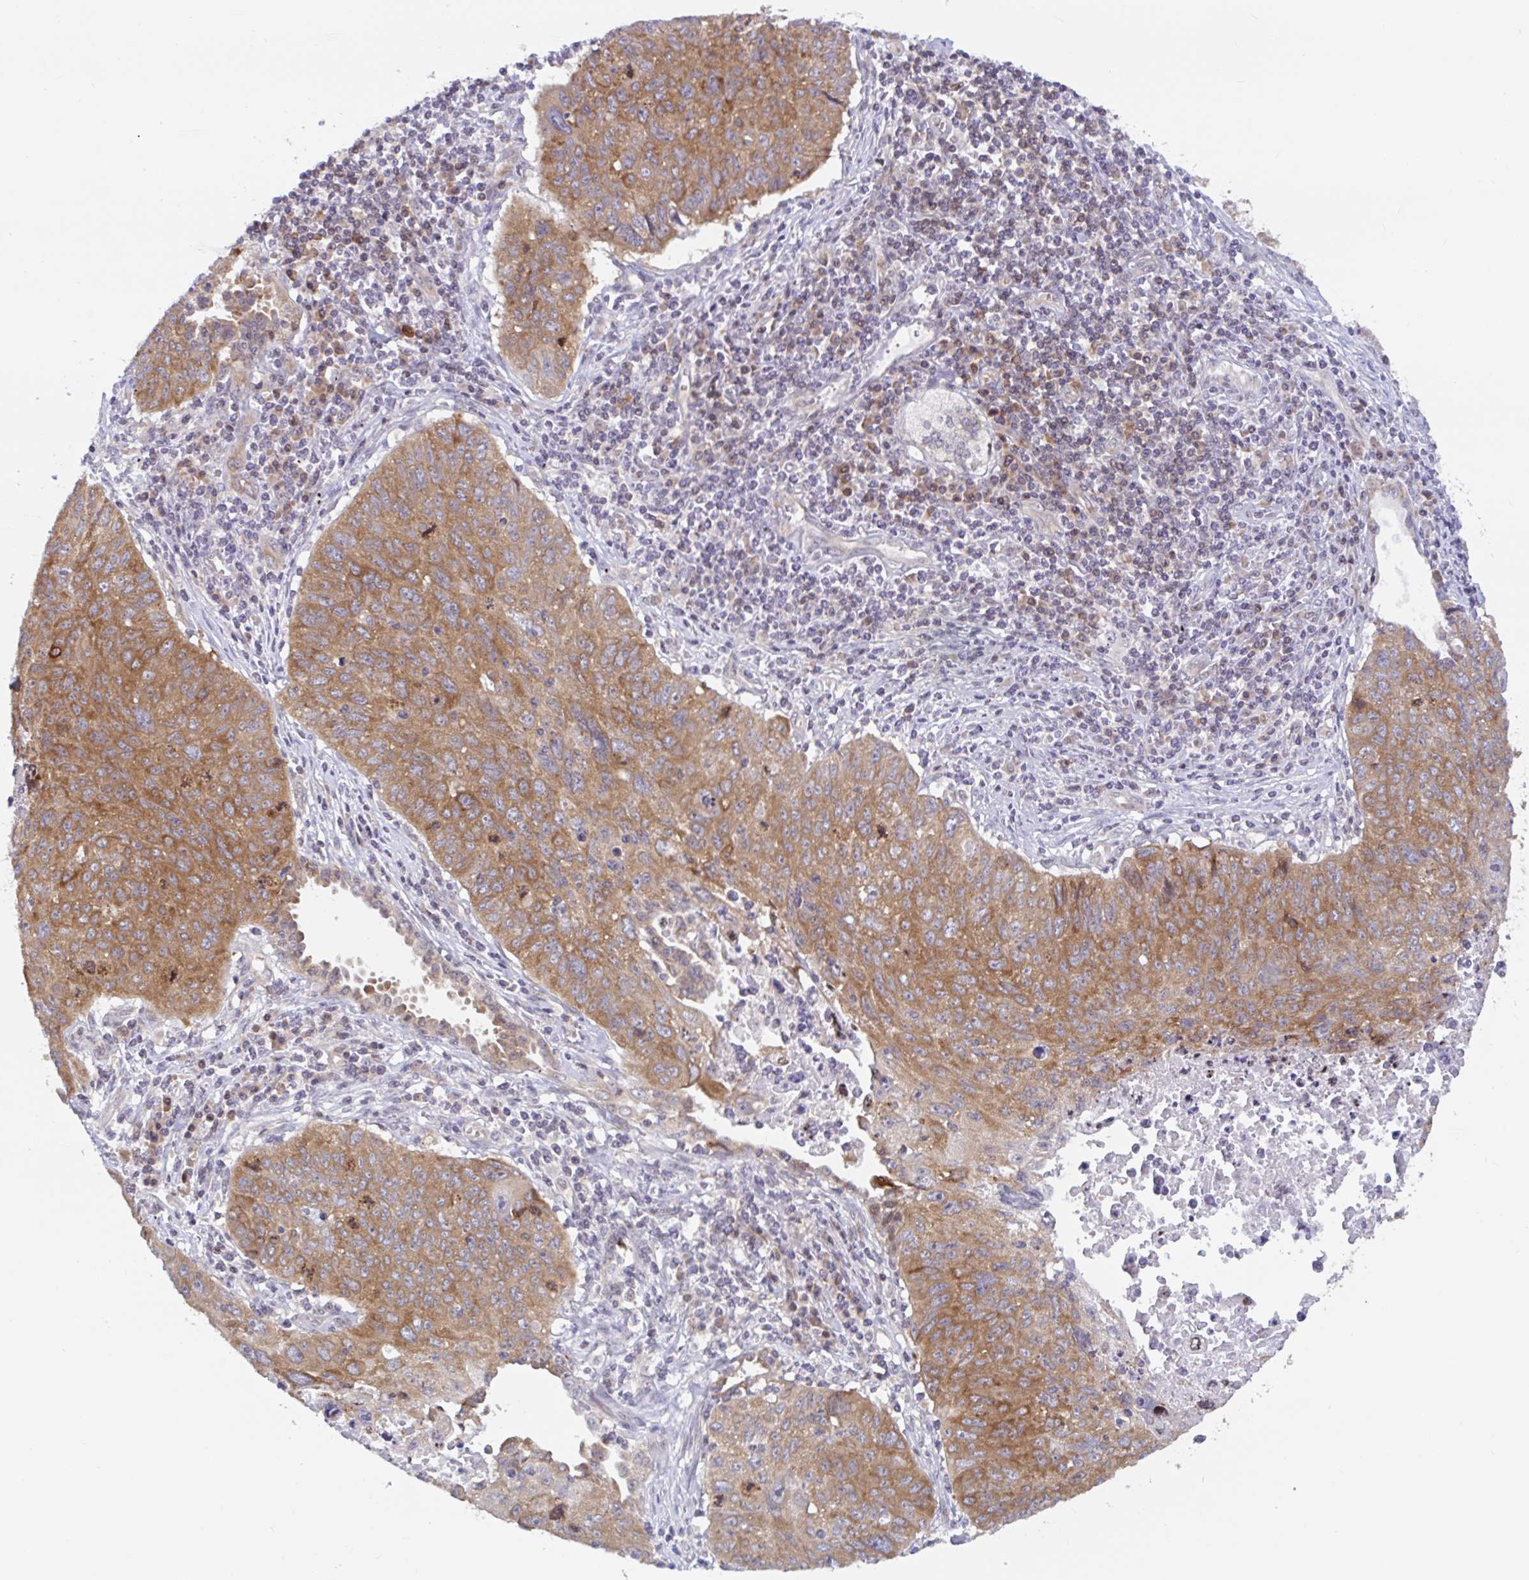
{"staining": {"intensity": "moderate", "quantity": ">75%", "location": "cytoplasmic/membranous"}, "tissue": "lung cancer", "cell_type": "Tumor cells", "image_type": "cancer", "snomed": [{"axis": "morphology", "description": "Normal morphology"}, {"axis": "morphology", "description": "Aneuploidy"}, {"axis": "morphology", "description": "Squamous cell carcinoma, NOS"}, {"axis": "topography", "description": "Lymph node"}, {"axis": "topography", "description": "Lung"}], "caption": "Moderate cytoplasmic/membranous protein expression is appreciated in about >75% of tumor cells in aneuploidy (lung).", "gene": "LARP1", "patient": {"sex": "female", "age": 76}}